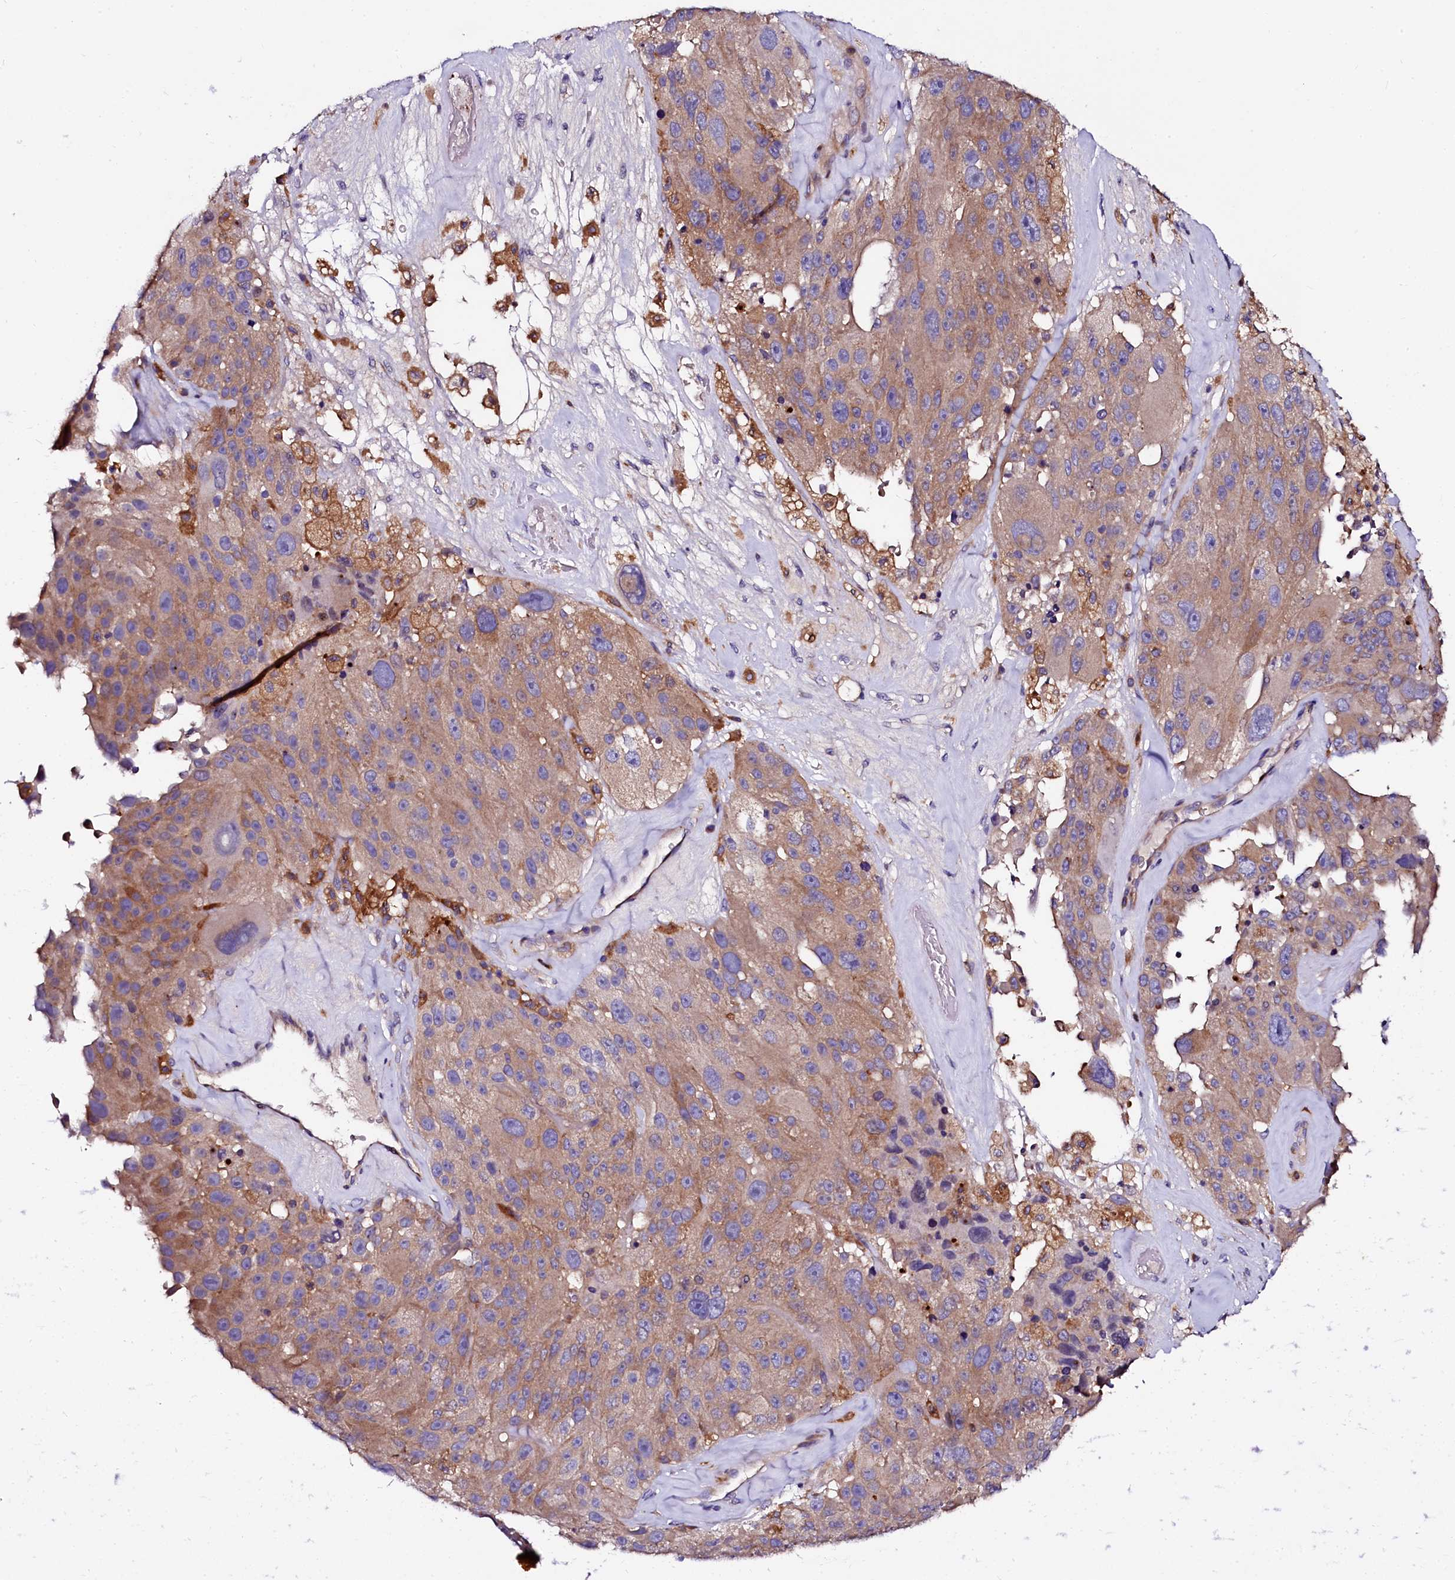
{"staining": {"intensity": "moderate", "quantity": ">75%", "location": "cytoplasmic/membranous"}, "tissue": "melanoma", "cell_type": "Tumor cells", "image_type": "cancer", "snomed": [{"axis": "morphology", "description": "Malignant melanoma, Metastatic site"}, {"axis": "topography", "description": "Lymph node"}], "caption": "About >75% of tumor cells in melanoma display moderate cytoplasmic/membranous protein positivity as visualized by brown immunohistochemical staining.", "gene": "OTOL1", "patient": {"sex": "male", "age": 62}}